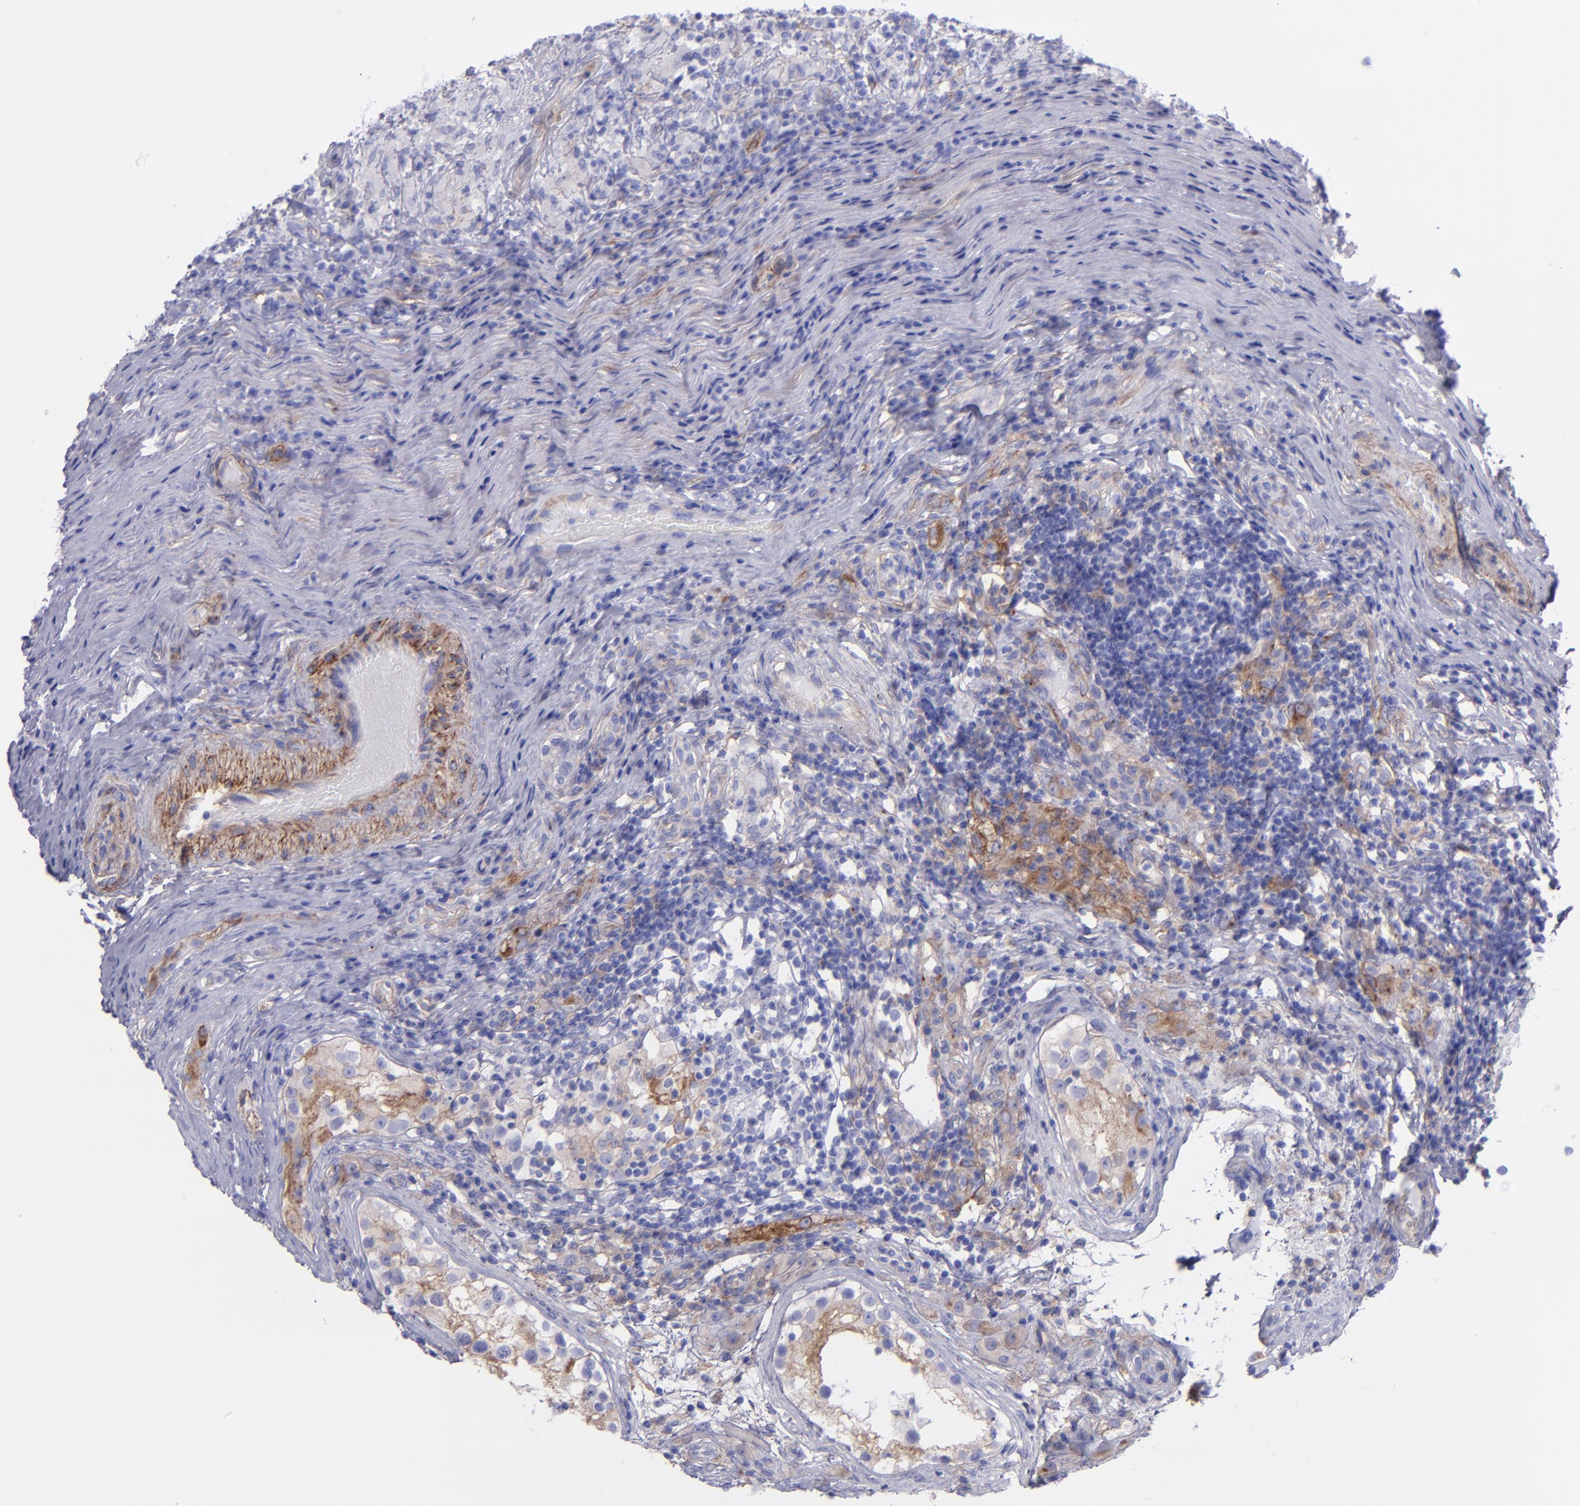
{"staining": {"intensity": "weak", "quantity": "<25%", "location": "cytoplasmic/membranous"}, "tissue": "testis cancer", "cell_type": "Tumor cells", "image_type": "cancer", "snomed": [{"axis": "morphology", "description": "Seminoma, NOS"}, {"axis": "topography", "description": "Testis"}], "caption": "Tumor cells are negative for brown protein staining in testis cancer.", "gene": "ITGAV", "patient": {"sex": "male", "age": 34}}